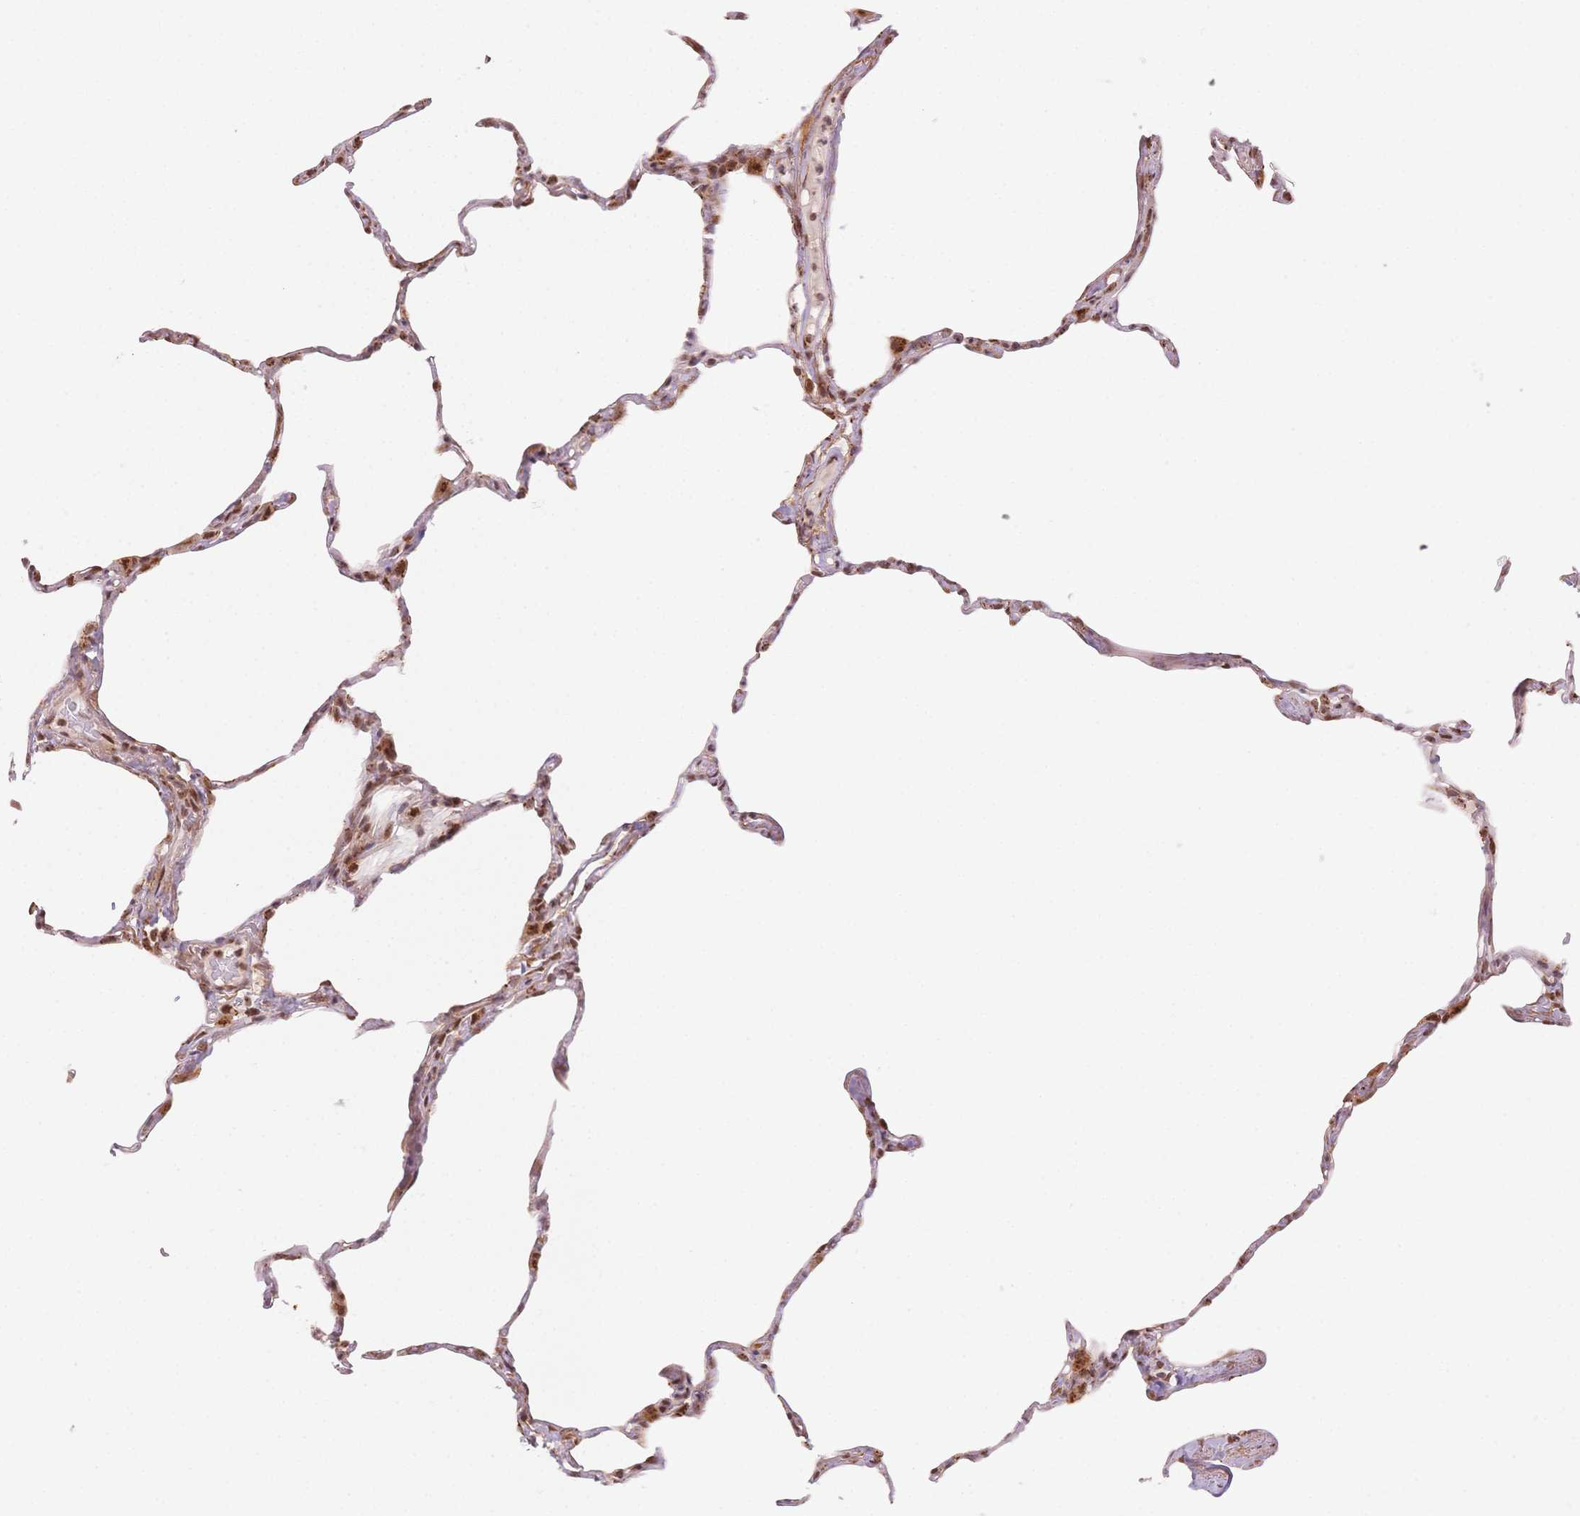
{"staining": {"intensity": "weak", "quantity": "25%-75%", "location": "cytoplasmic/membranous"}, "tissue": "lung", "cell_type": "Alveolar cells", "image_type": "normal", "snomed": [{"axis": "morphology", "description": "Normal tissue, NOS"}, {"axis": "topography", "description": "Lung"}], "caption": "Lung was stained to show a protein in brown. There is low levels of weak cytoplasmic/membranous positivity in approximately 25%-75% of alveolar cells. (IHC, brightfield microscopy, high magnification).", "gene": "STK39", "patient": {"sex": "male", "age": 65}}